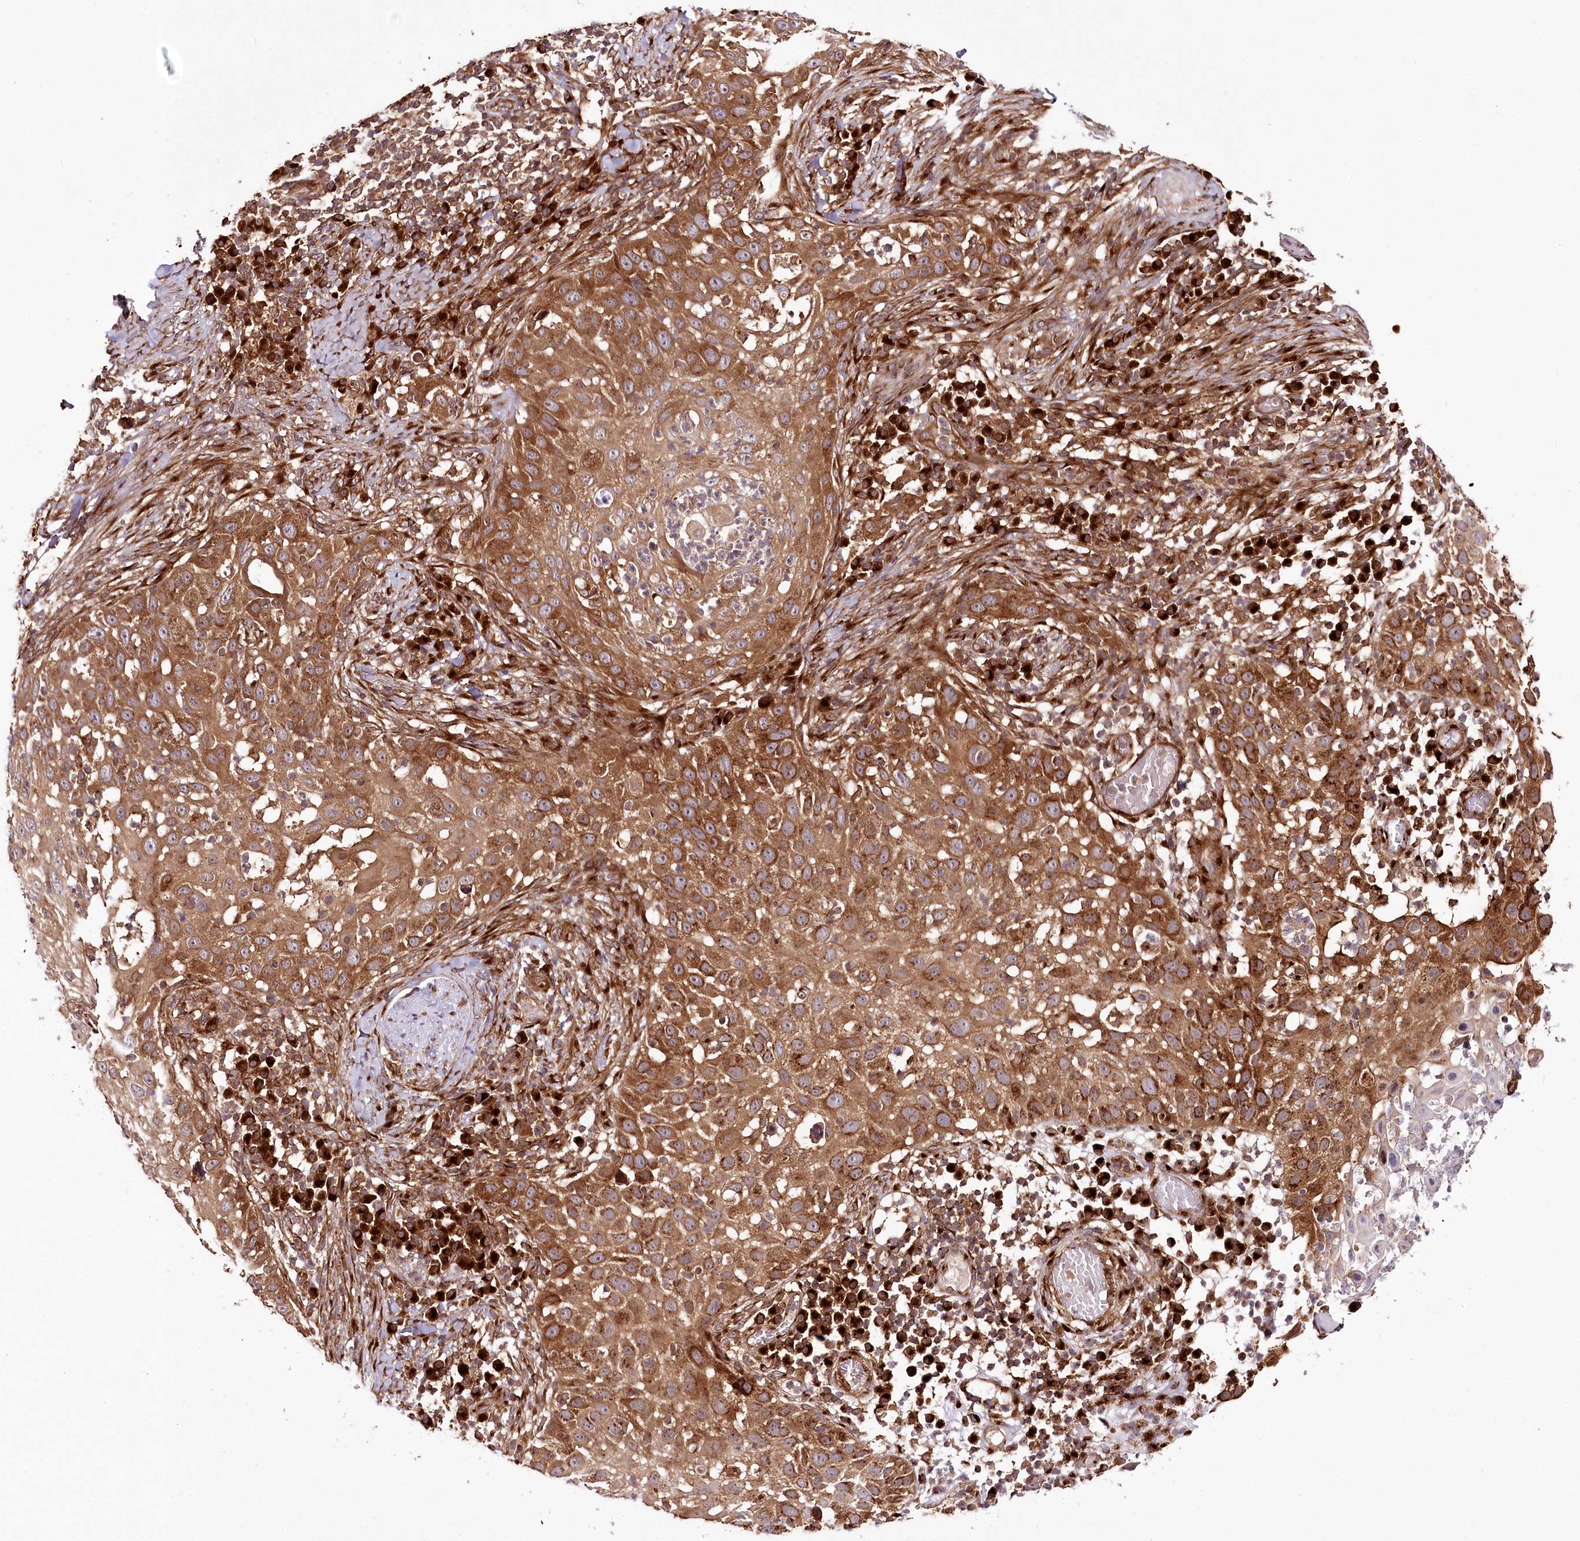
{"staining": {"intensity": "moderate", "quantity": ">75%", "location": "cytoplasmic/membranous"}, "tissue": "skin cancer", "cell_type": "Tumor cells", "image_type": "cancer", "snomed": [{"axis": "morphology", "description": "Squamous cell carcinoma, NOS"}, {"axis": "topography", "description": "Skin"}], "caption": "Immunohistochemistry photomicrograph of skin cancer (squamous cell carcinoma) stained for a protein (brown), which shows medium levels of moderate cytoplasmic/membranous expression in about >75% of tumor cells.", "gene": "COPG1", "patient": {"sex": "female", "age": 44}}